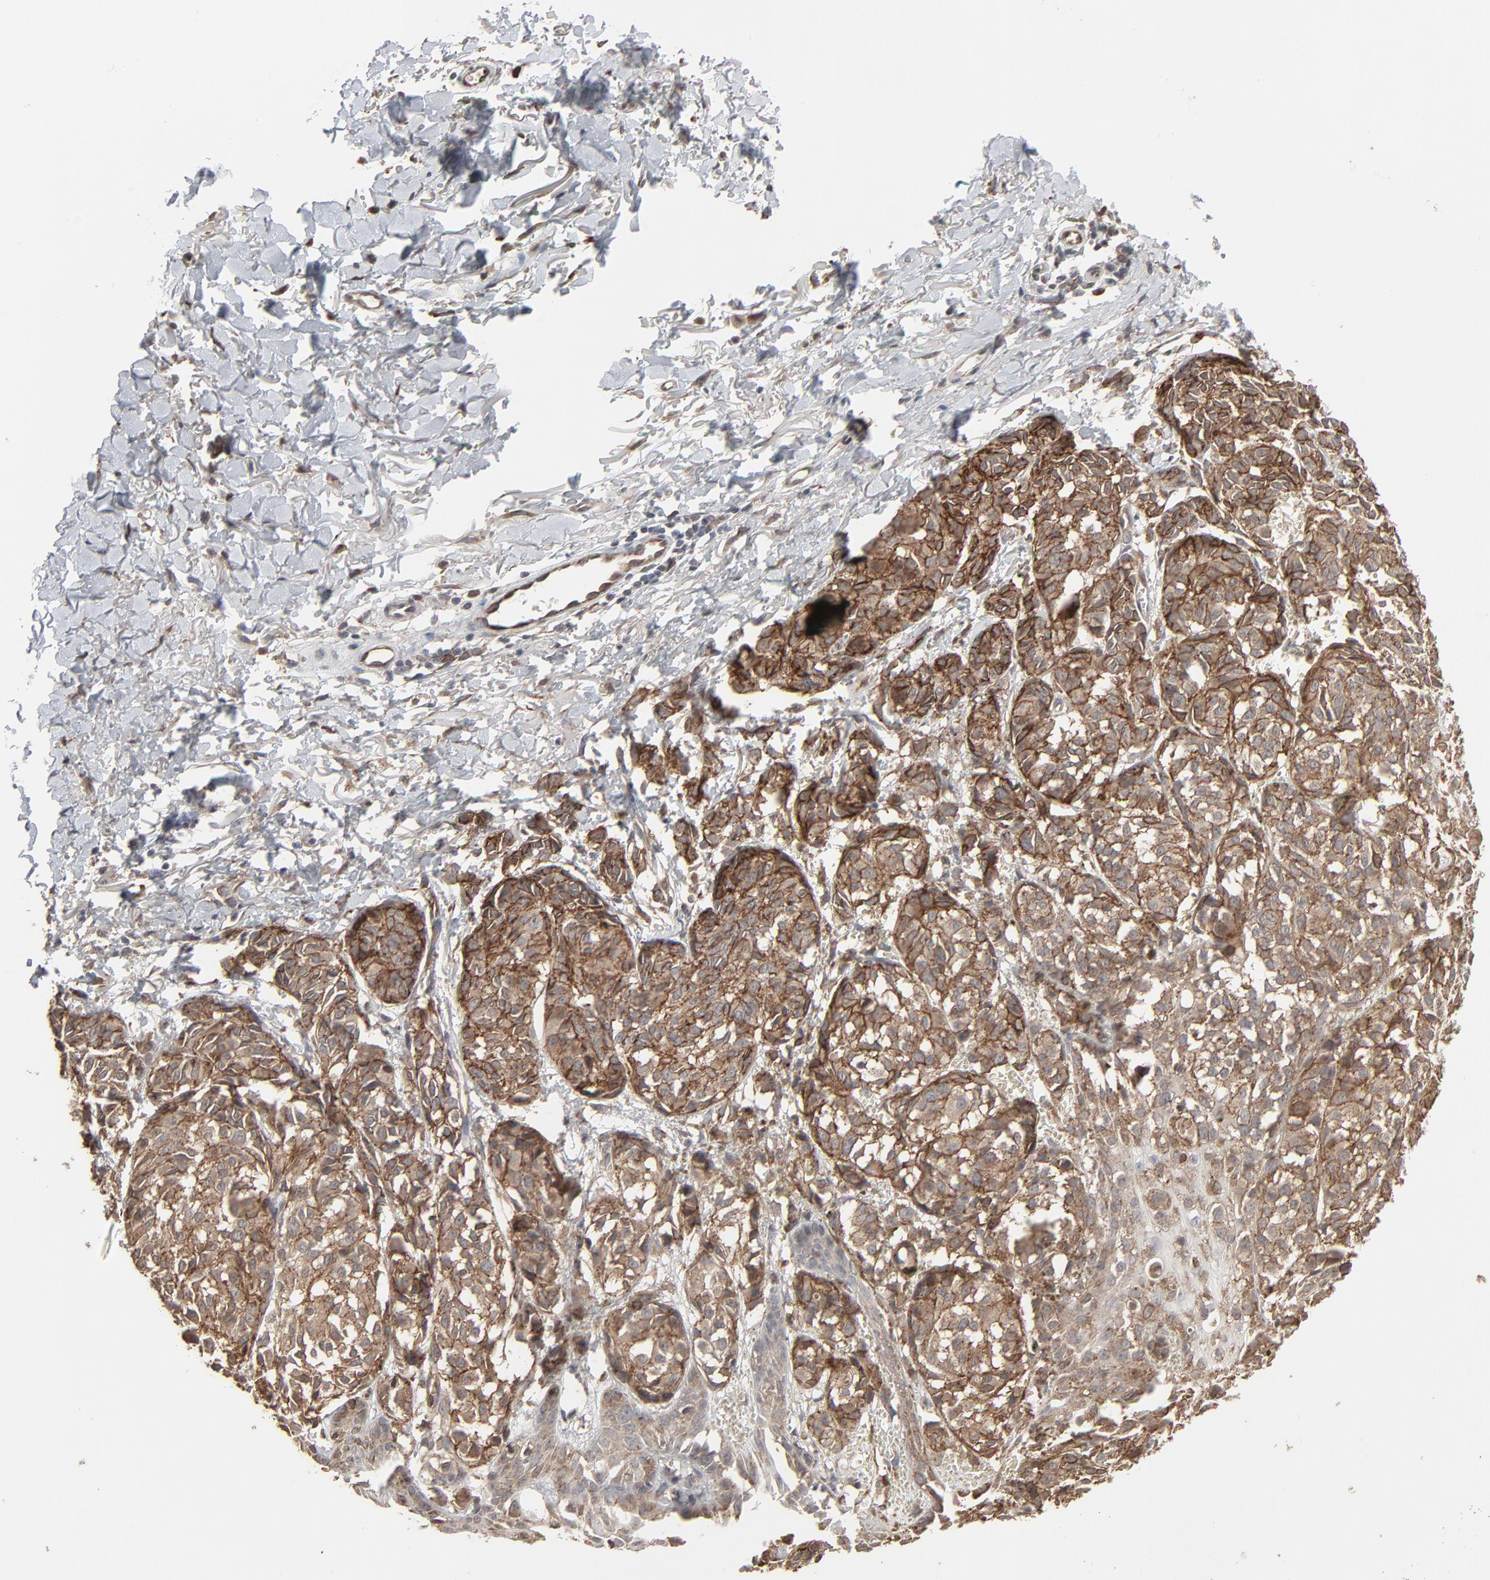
{"staining": {"intensity": "strong", "quantity": ">75%", "location": "cytoplasmic/membranous"}, "tissue": "melanoma", "cell_type": "Tumor cells", "image_type": "cancer", "snomed": [{"axis": "morphology", "description": "Malignant melanoma, NOS"}, {"axis": "topography", "description": "Skin"}], "caption": "Protein expression analysis of human melanoma reveals strong cytoplasmic/membranous positivity in about >75% of tumor cells.", "gene": "CTNND1", "patient": {"sex": "male", "age": 76}}